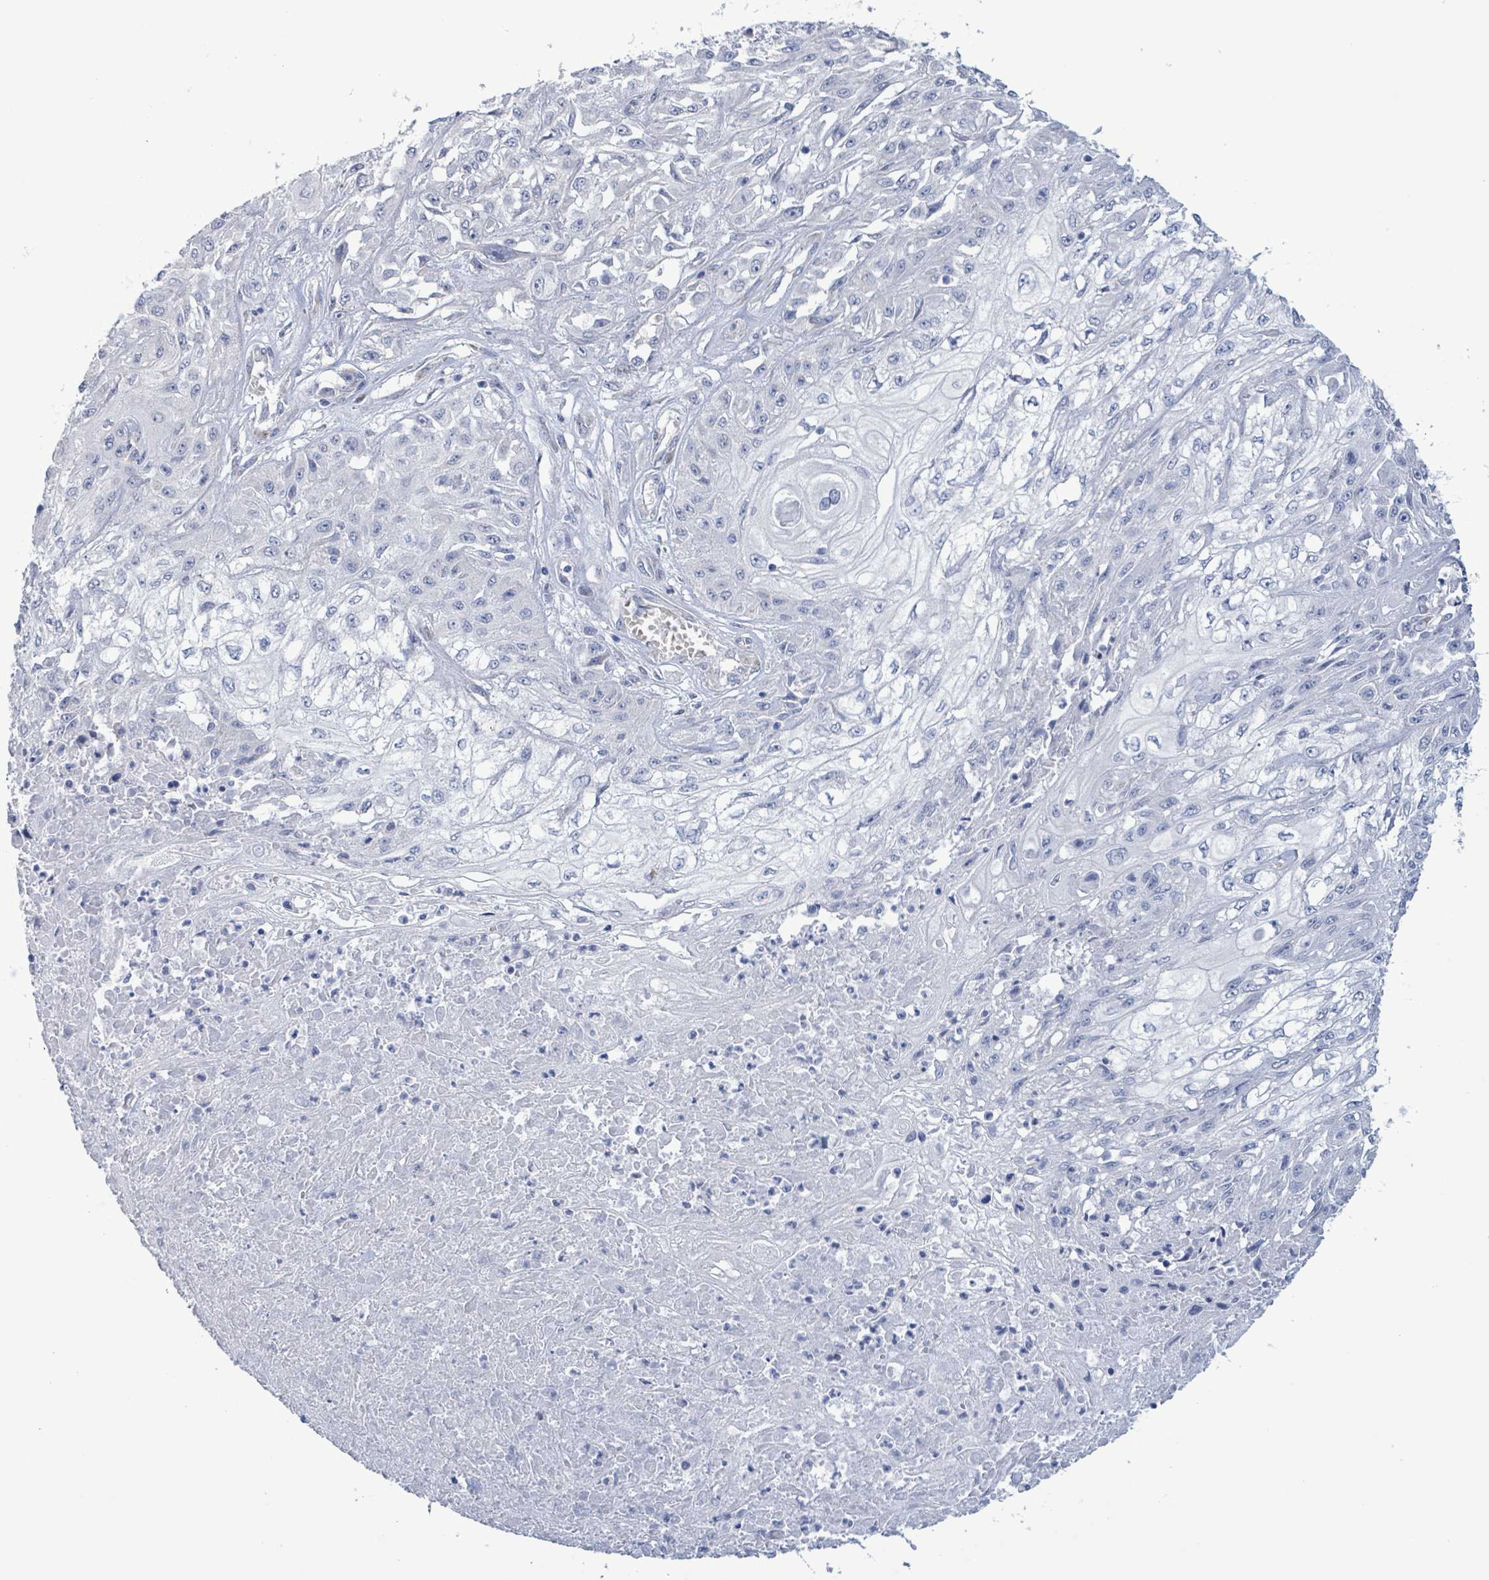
{"staining": {"intensity": "negative", "quantity": "none", "location": "none"}, "tissue": "skin cancer", "cell_type": "Tumor cells", "image_type": "cancer", "snomed": [{"axis": "morphology", "description": "Squamous cell carcinoma, NOS"}, {"axis": "morphology", "description": "Squamous cell carcinoma, metastatic, NOS"}, {"axis": "topography", "description": "Skin"}, {"axis": "topography", "description": "Lymph node"}], "caption": "There is no significant staining in tumor cells of skin squamous cell carcinoma.", "gene": "PKLR", "patient": {"sex": "male", "age": 75}}